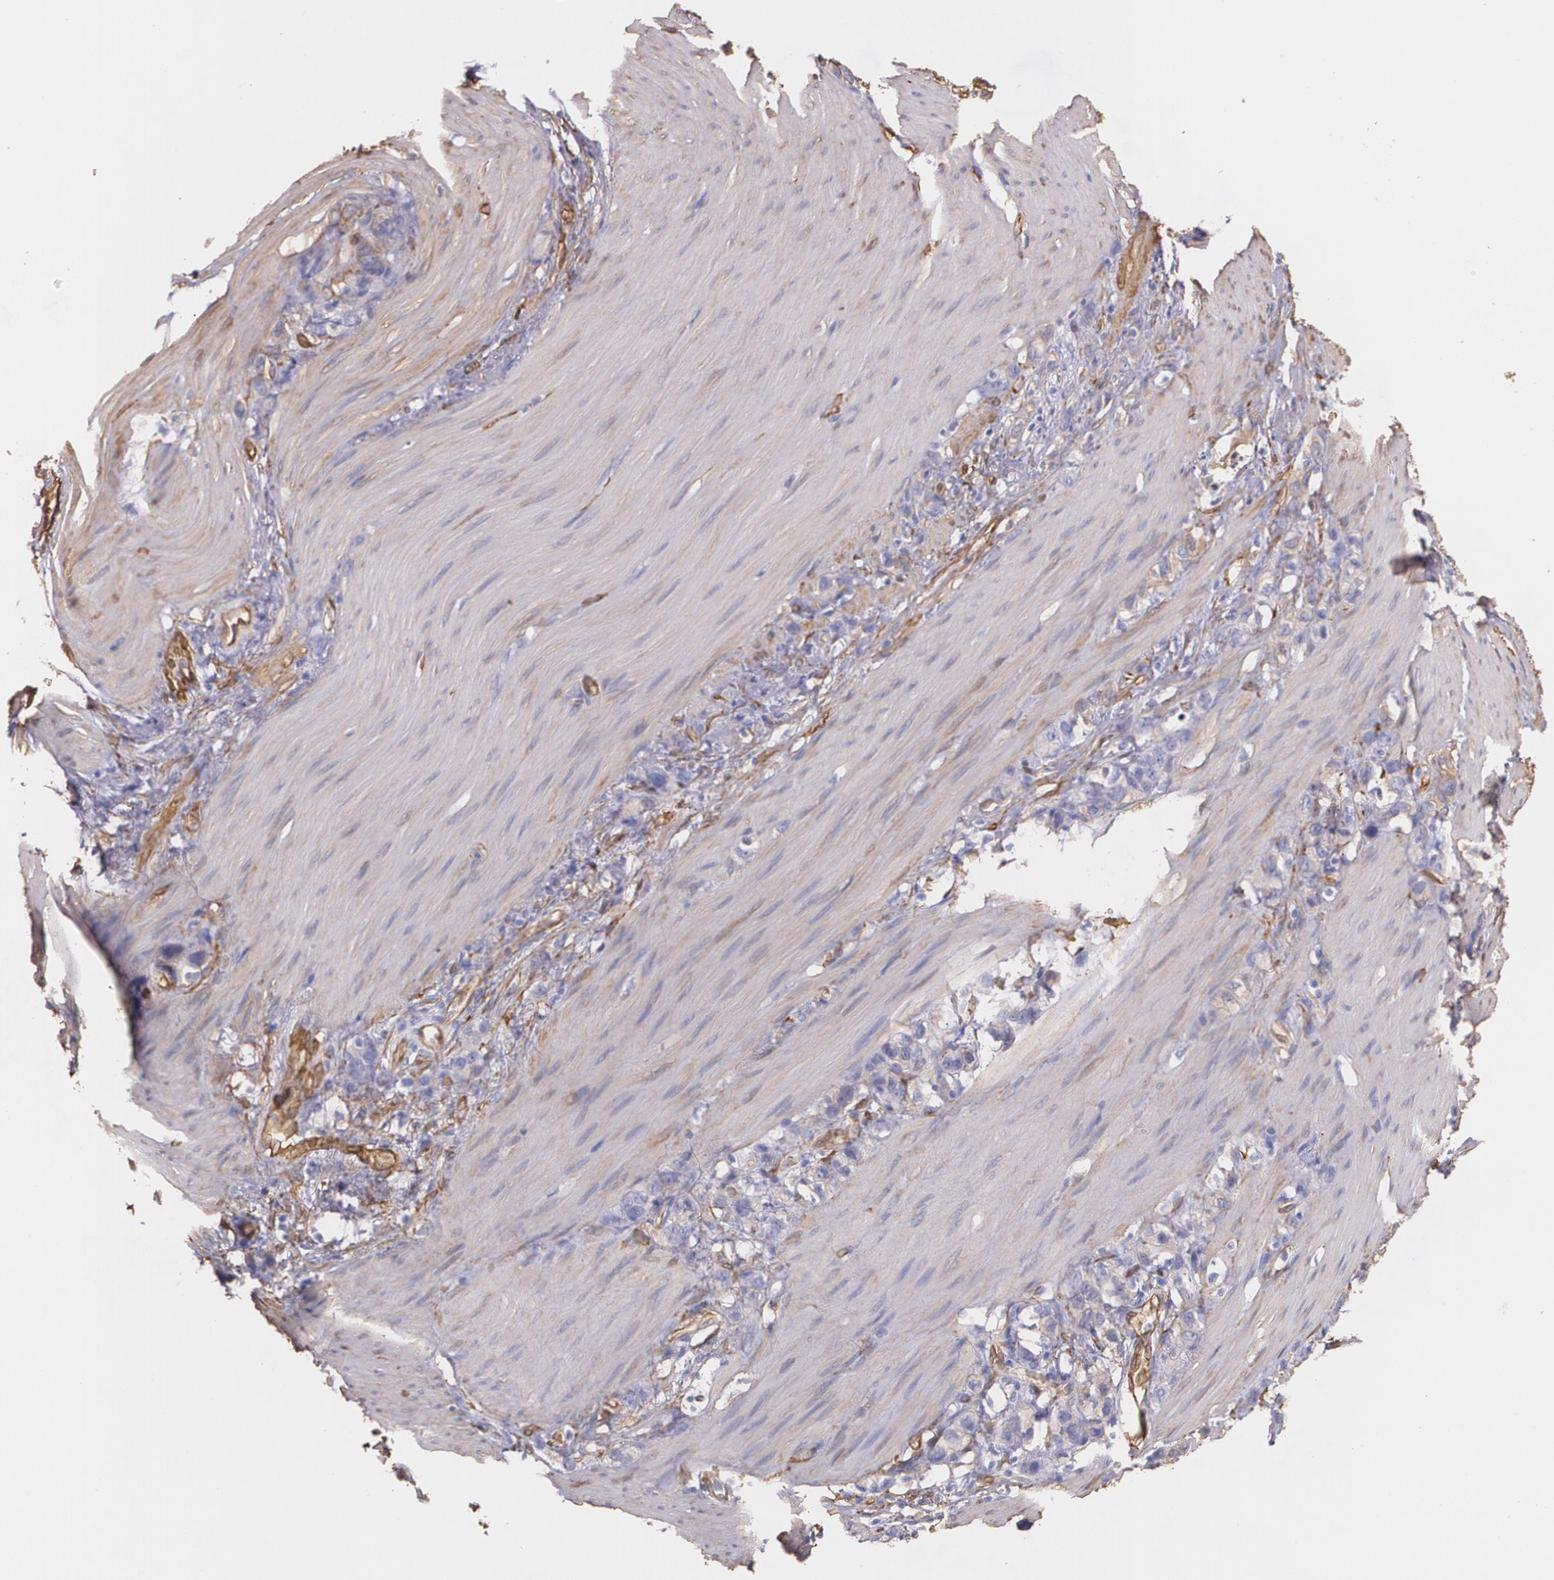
{"staining": {"intensity": "weak", "quantity": "<25%", "location": "cytoplasmic/membranous"}, "tissue": "stomach cancer", "cell_type": "Tumor cells", "image_type": "cancer", "snomed": [{"axis": "morphology", "description": "Normal tissue, NOS"}, {"axis": "morphology", "description": "Adenocarcinoma, NOS"}, {"axis": "morphology", "description": "Adenocarcinoma, High grade"}, {"axis": "topography", "description": "Stomach, upper"}, {"axis": "topography", "description": "Stomach"}], "caption": "This is an immunohistochemistry (IHC) image of adenocarcinoma (stomach). There is no positivity in tumor cells.", "gene": "MMP2", "patient": {"sex": "female", "age": 65}}